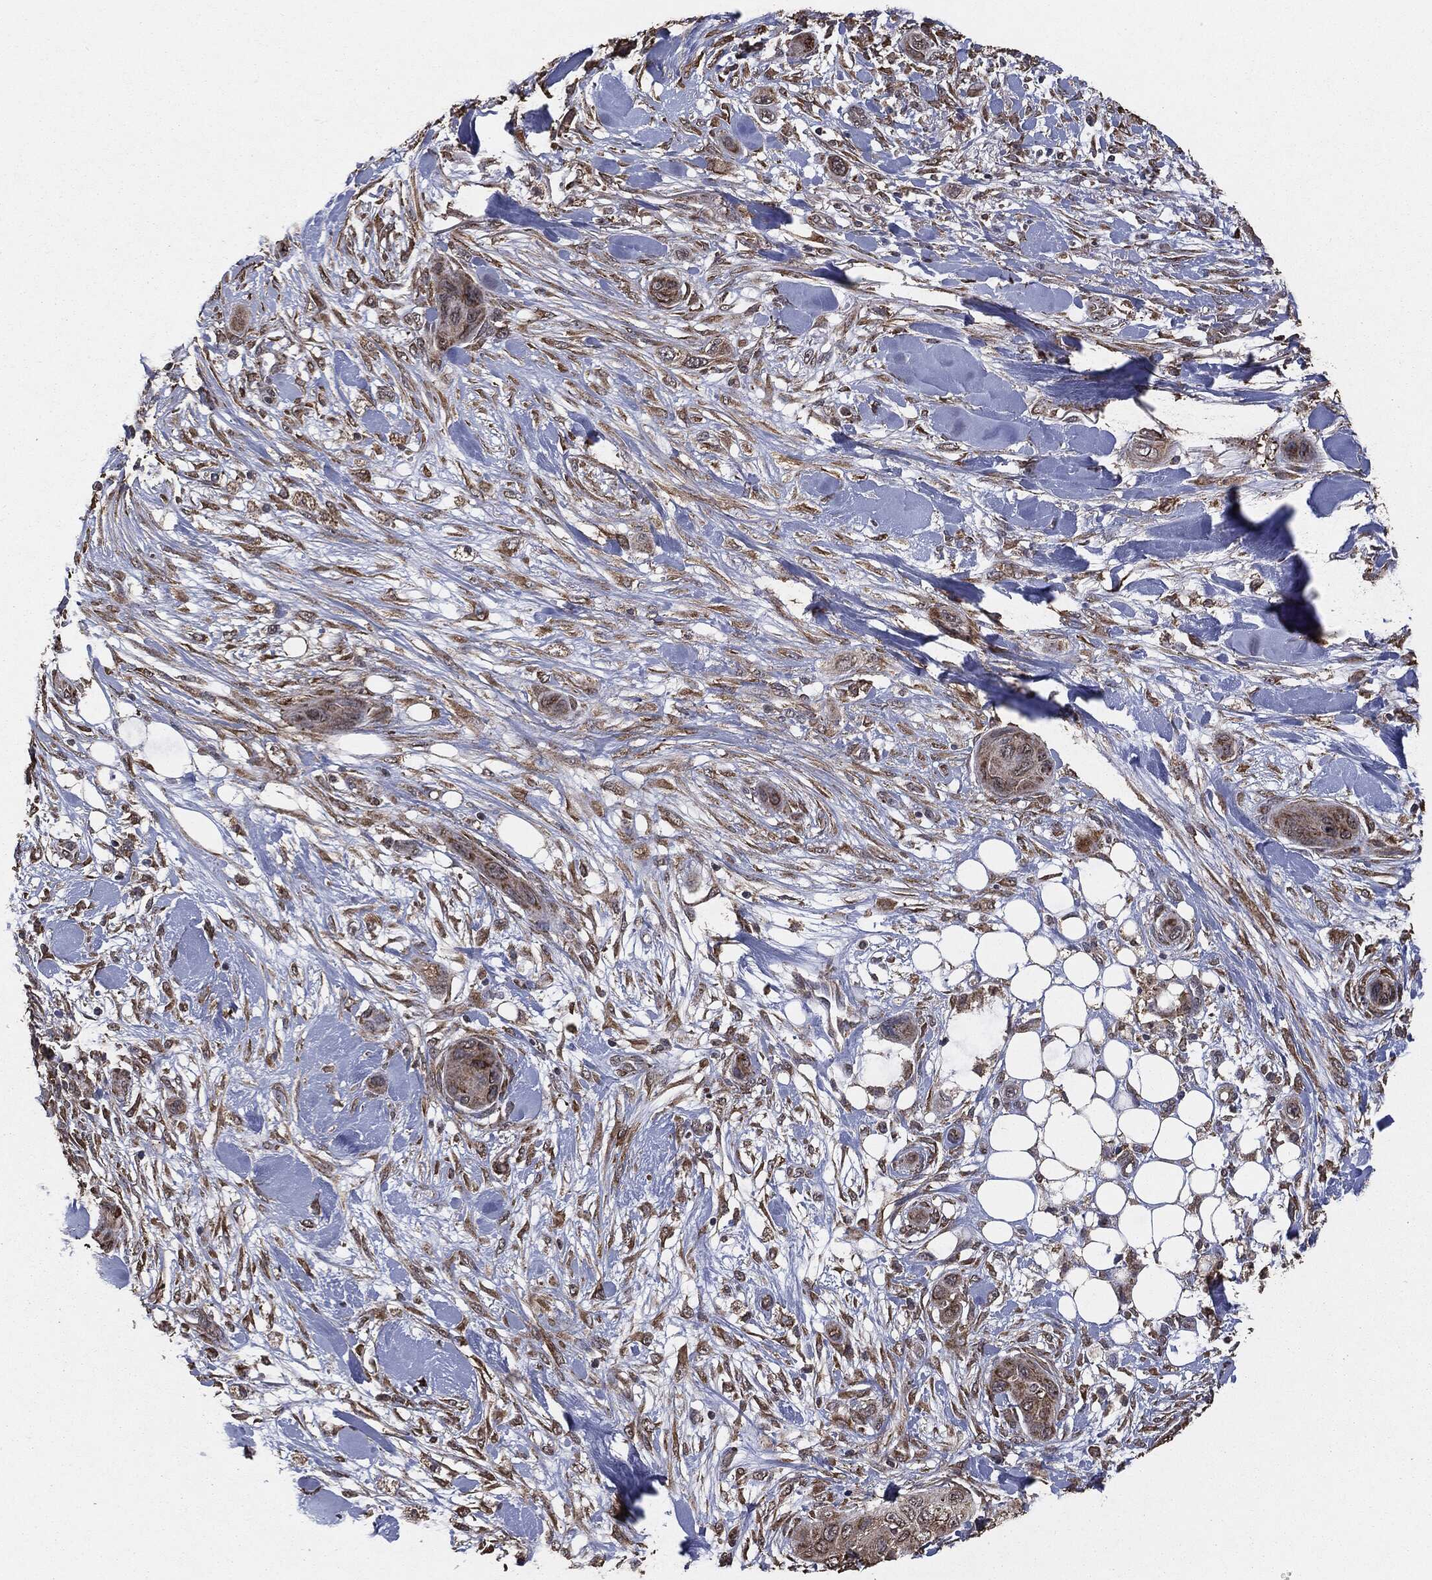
{"staining": {"intensity": "moderate", "quantity": "<25%", "location": "cytoplasmic/membranous"}, "tissue": "skin cancer", "cell_type": "Tumor cells", "image_type": "cancer", "snomed": [{"axis": "morphology", "description": "Squamous cell carcinoma, NOS"}, {"axis": "topography", "description": "Skin"}], "caption": "Human skin cancer (squamous cell carcinoma) stained for a protein (brown) displays moderate cytoplasmic/membranous positive positivity in approximately <25% of tumor cells.", "gene": "MTOR", "patient": {"sex": "male", "age": 78}}